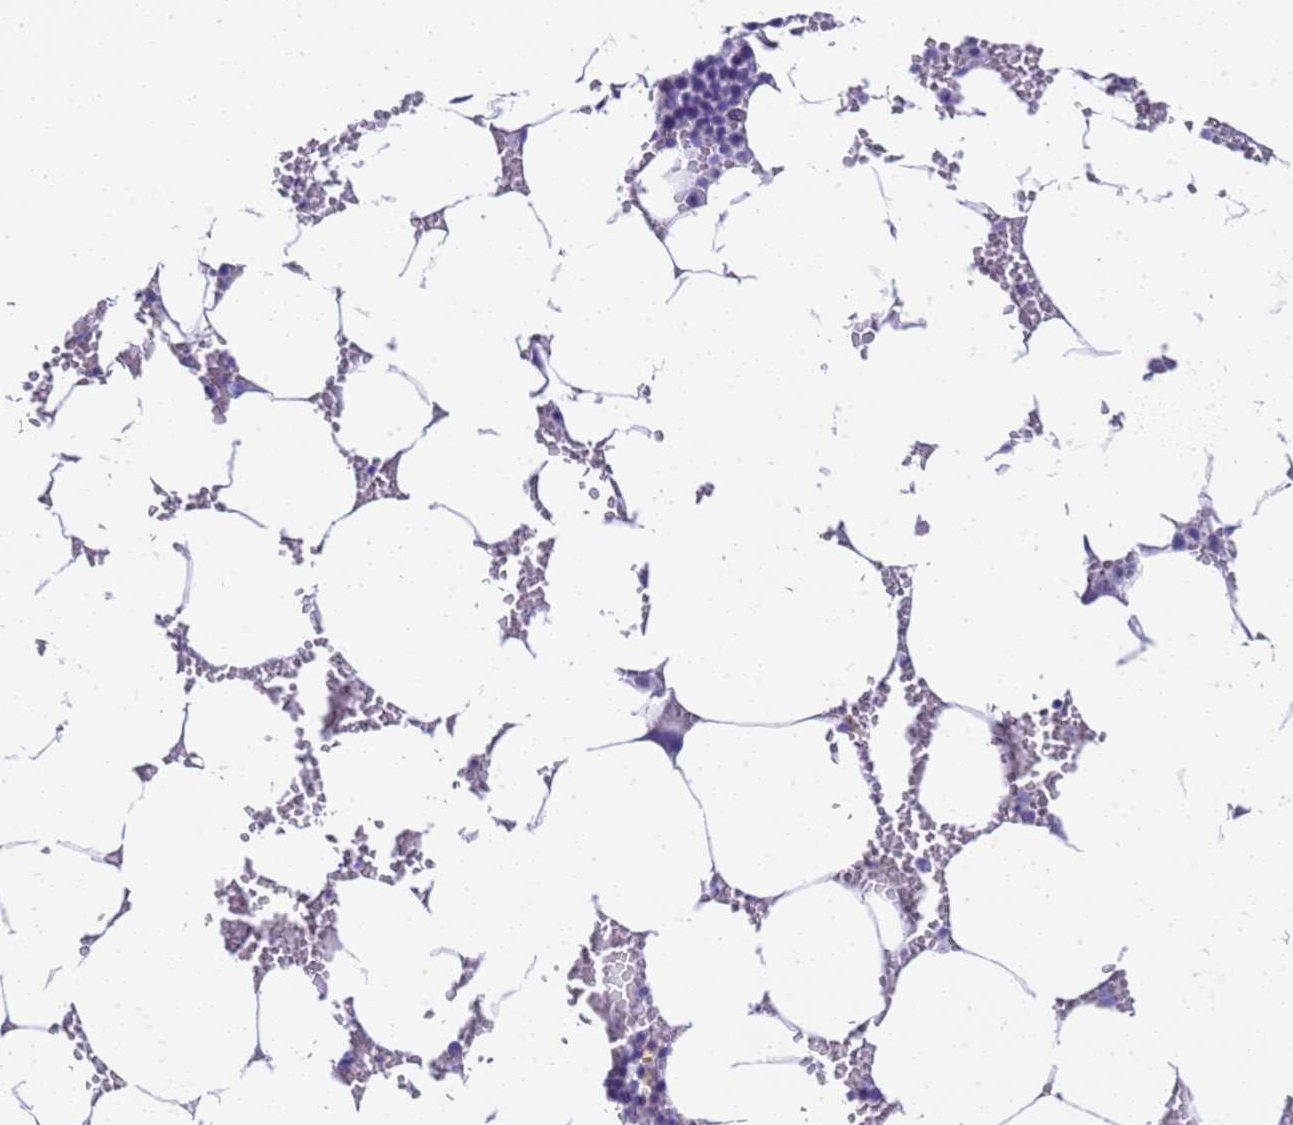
{"staining": {"intensity": "negative", "quantity": "none", "location": "none"}, "tissue": "bone marrow", "cell_type": "Hematopoietic cells", "image_type": "normal", "snomed": [{"axis": "morphology", "description": "Normal tissue, NOS"}, {"axis": "topography", "description": "Bone marrow"}], "caption": "This is a photomicrograph of IHC staining of benign bone marrow, which shows no staining in hematopoietic cells.", "gene": "FAM72A", "patient": {"sex": "male", "age": 70}}